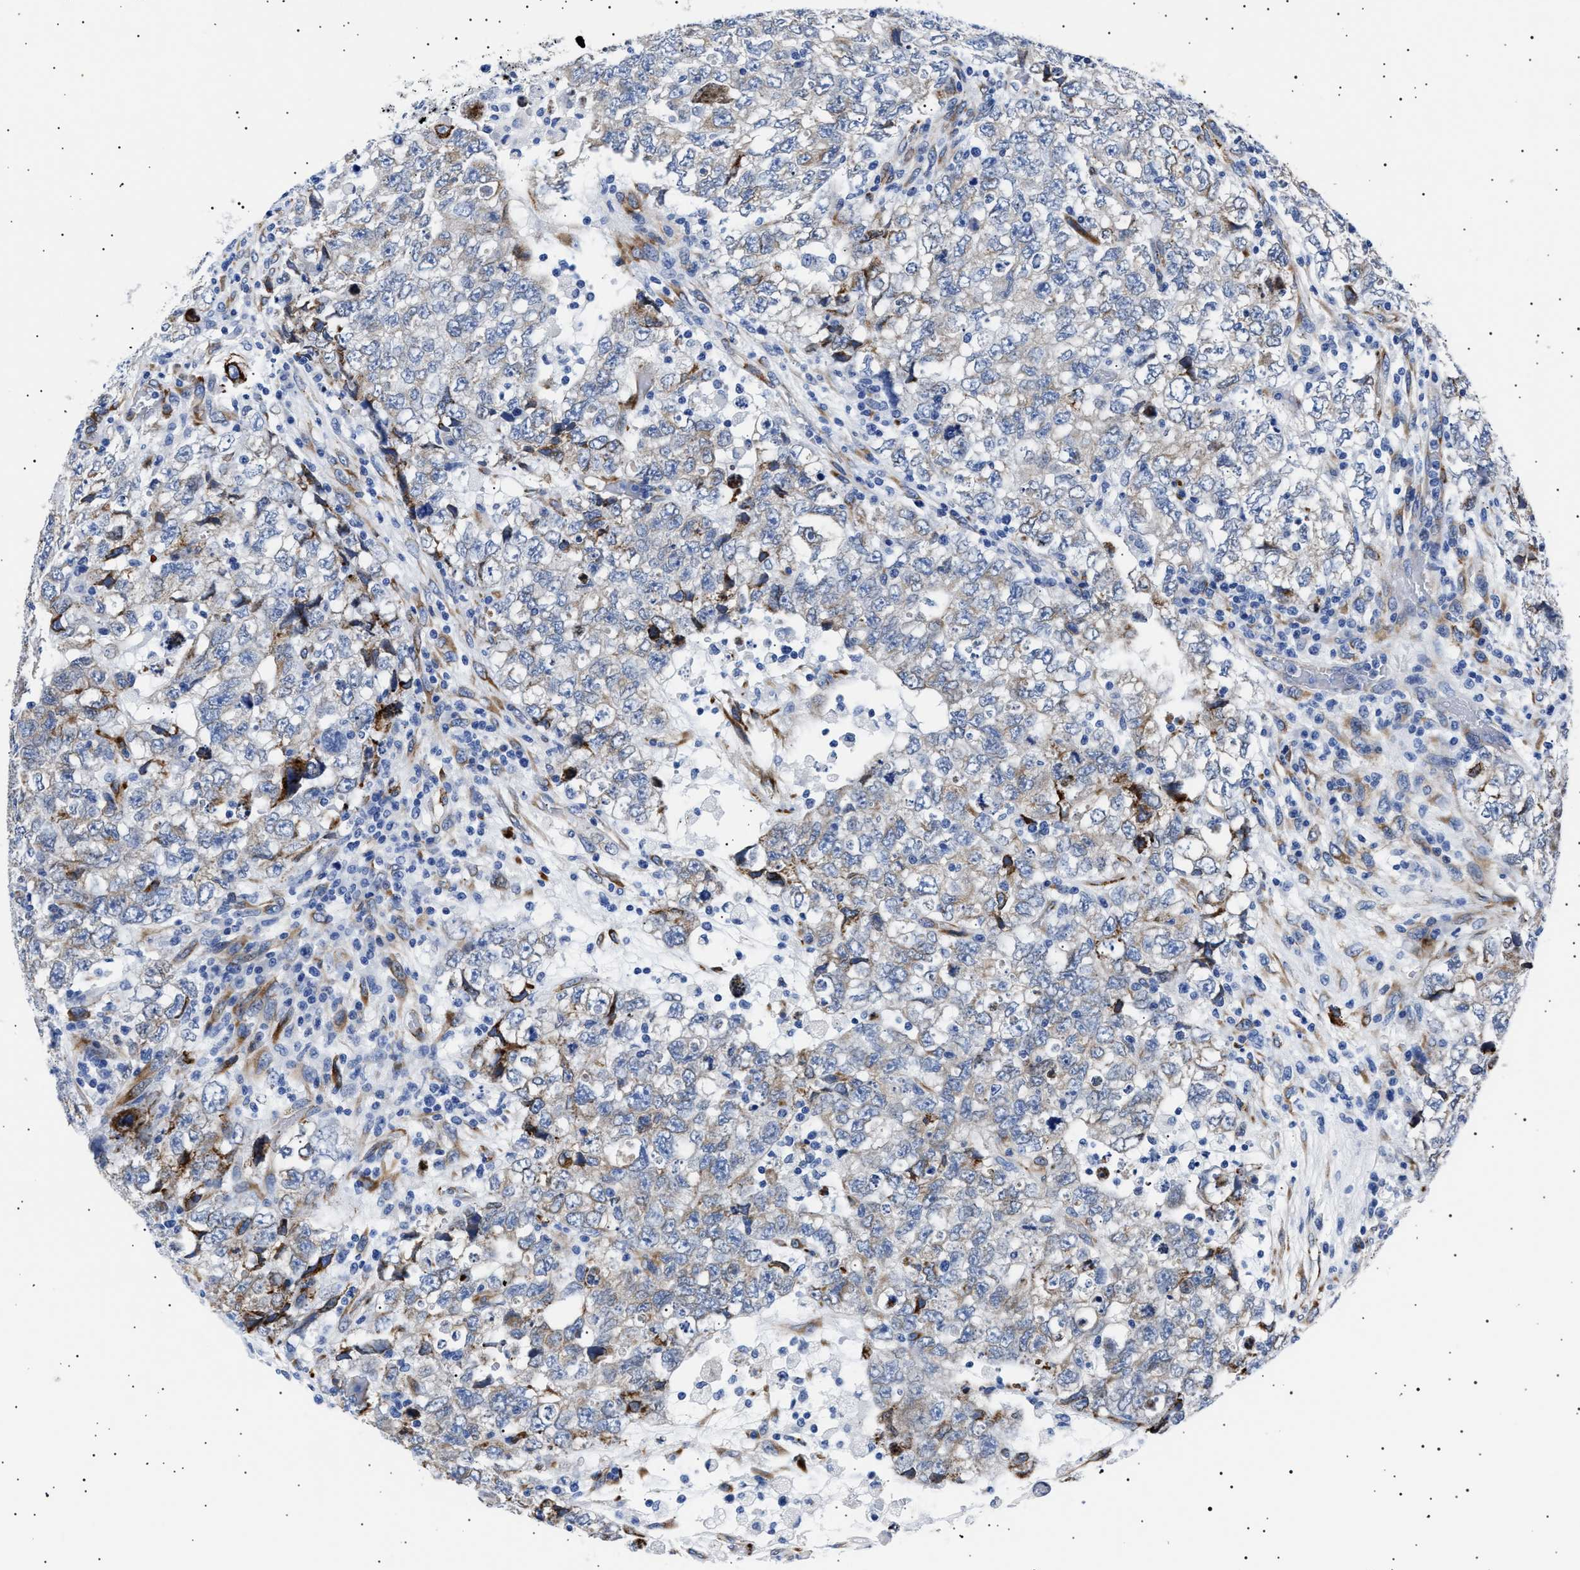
{"staining": {"intensity": "weak", "quantity": "<25%", "location": "cytoplasmic/membranous"}, "tissue": "testis cancer", "cell_type": "Tumor cells", "image_type": "cancer", "snomed": [{"axis": "morphology", "description": "Seminoma, NOS"}, {"axis": "topography", "description": "Testis"}], "caption": "Micrograph shows no significant protein staining in tumor cells of testis cancer (seminoma).", "gene": "HEMGN", "patient": {"sex": "male", "age": 22}}